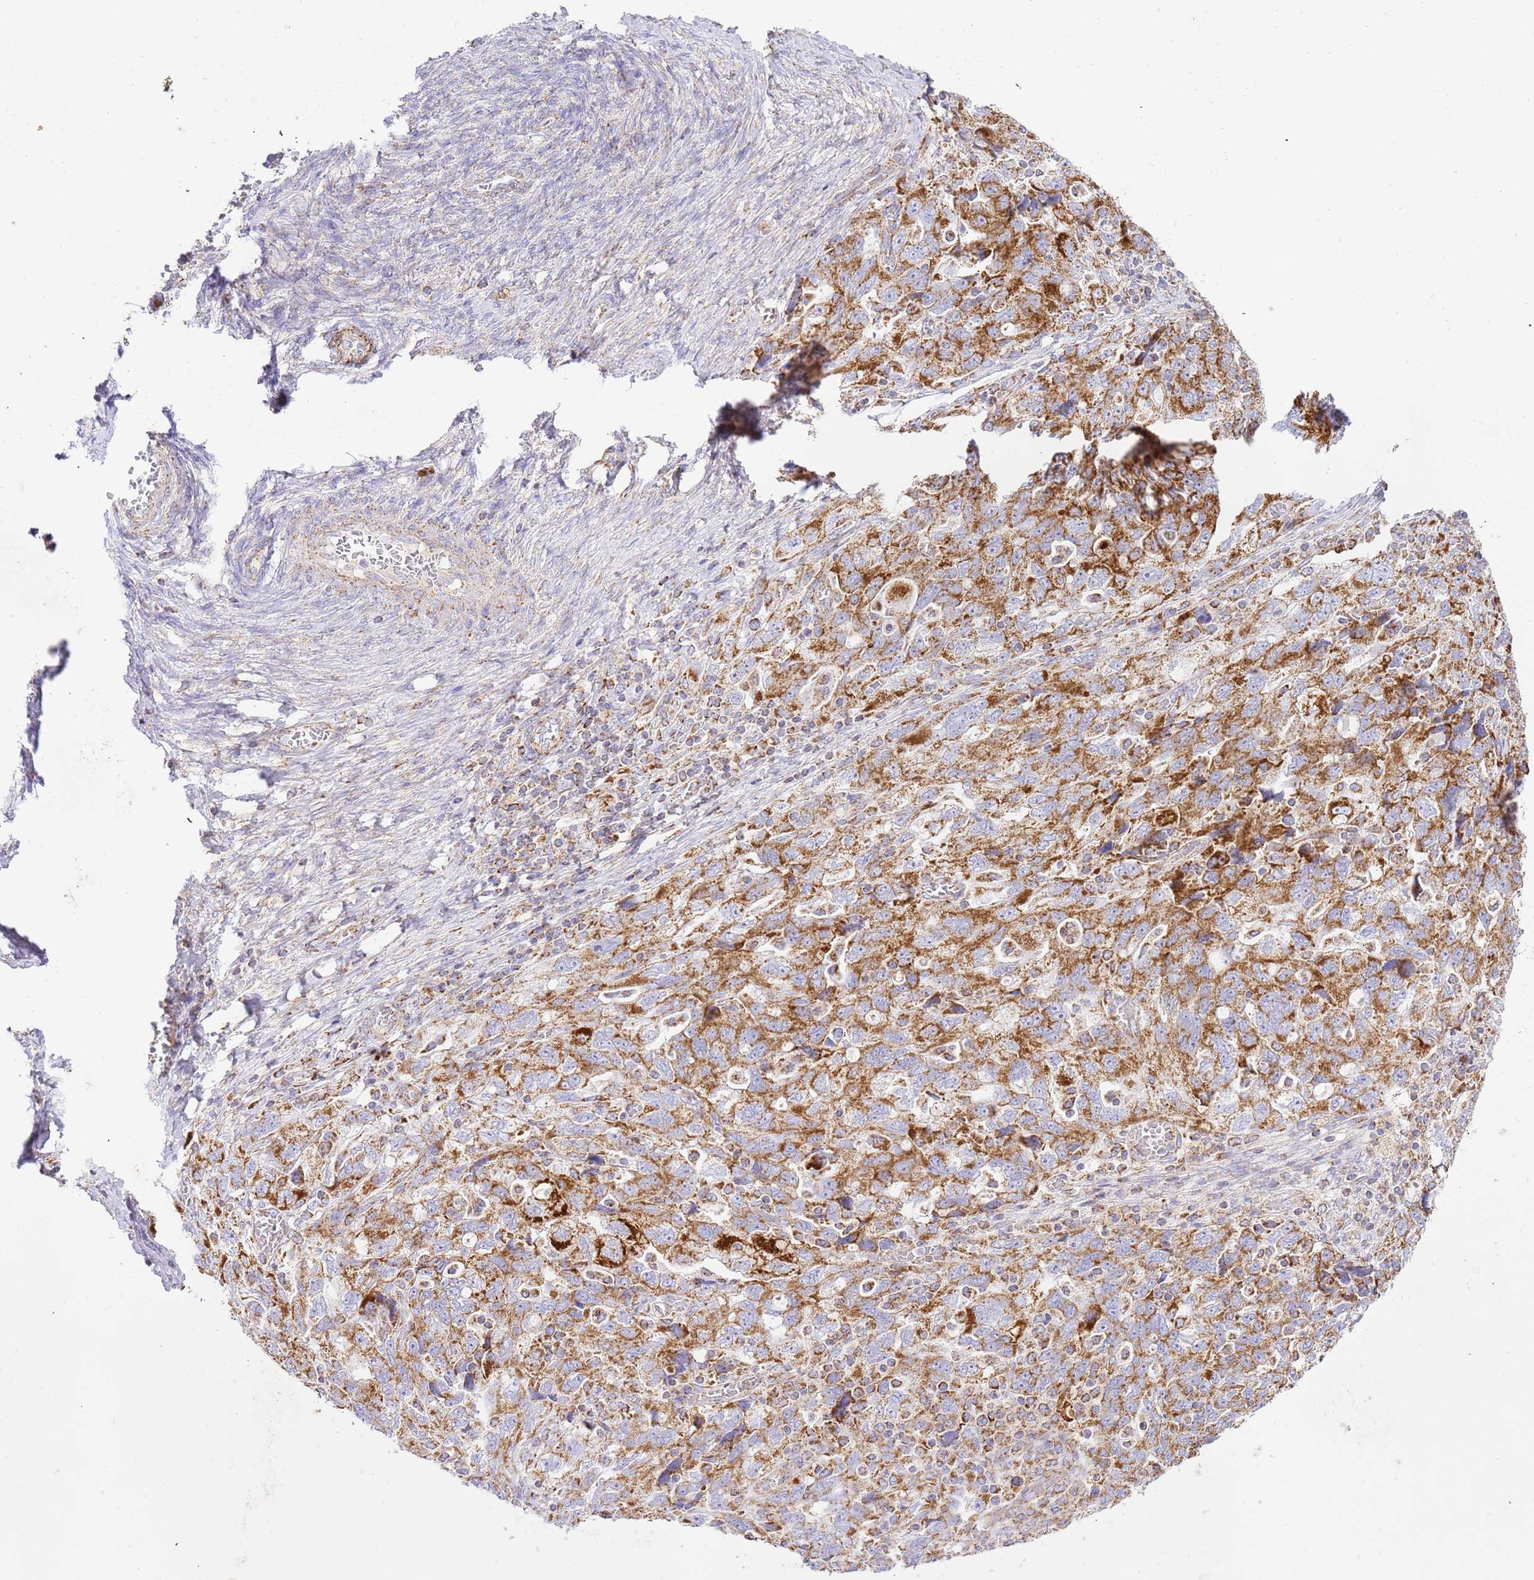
{"staining": {"intensity": "moderate", "quantity": ">75%", "location": "cytoplasmic/membranous"}, "tissue": "ovarian cancer", "cell_type": "Tumor cells", "image_type": "cancer", "snomed": [{"axis": "morphology", "description": "Carcinoma, NOS"}, {"axis": "morphology", "description": "Cystadenocarcinoma, serous, NOS"}, {"axis": "topography", "description": "Ovary"}], "caption": "An immunohistochemistry (IHC) histopathology image of tumor tissue is shown. Protein staining in brown highlights moderate cytoplasmic/membranous positivity in serous cystadenocarcinoma (ovarian) within tumor cells.", "gene": "ZBTB39", "patient": {"sex": "female", "age": 69}}